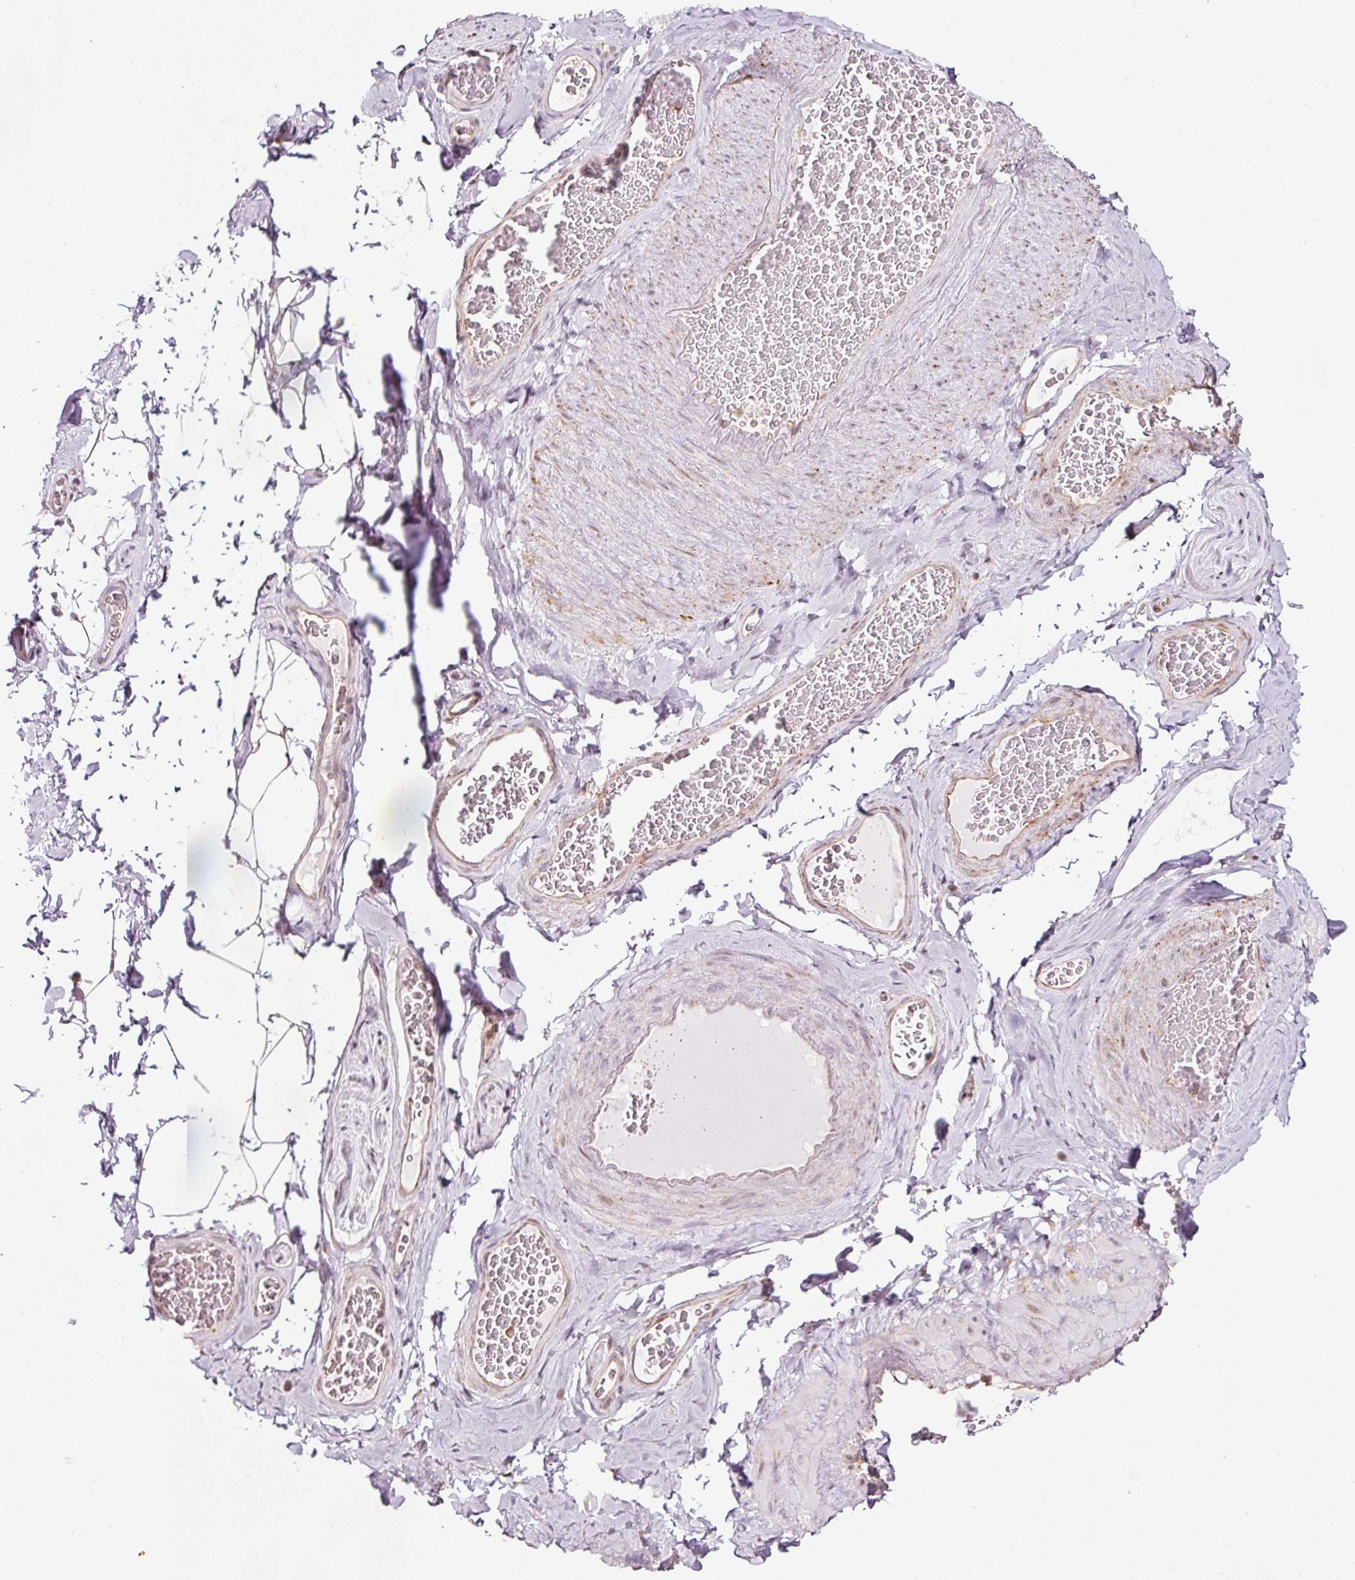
{"staining": {"intensity": "negative", "quantity": "none", "location": "none"}, "tissue": "adipose tissue", "cell_type": "Adipocytes", "image_type": "normal", "snomed": [{"axis": "morphology", "description": "Normal tissue, NOS"}, {"axis": "topography", "description": "Vascular tissue"}, {"axis": "topography", "description": "Peripheral nerve tissue"}], "caption": "An image of human adipose tissue is negative for staining in adipocytes. (Stains: DAB (3,3'-diaminobenzidine) immunohistochemistry (IHC) with hematoxylin counter stain, Microscopy: brightfield microscopy at high magnification).", "gene": "SCNM1", "patient": {"sex": "male", "age": 41}}